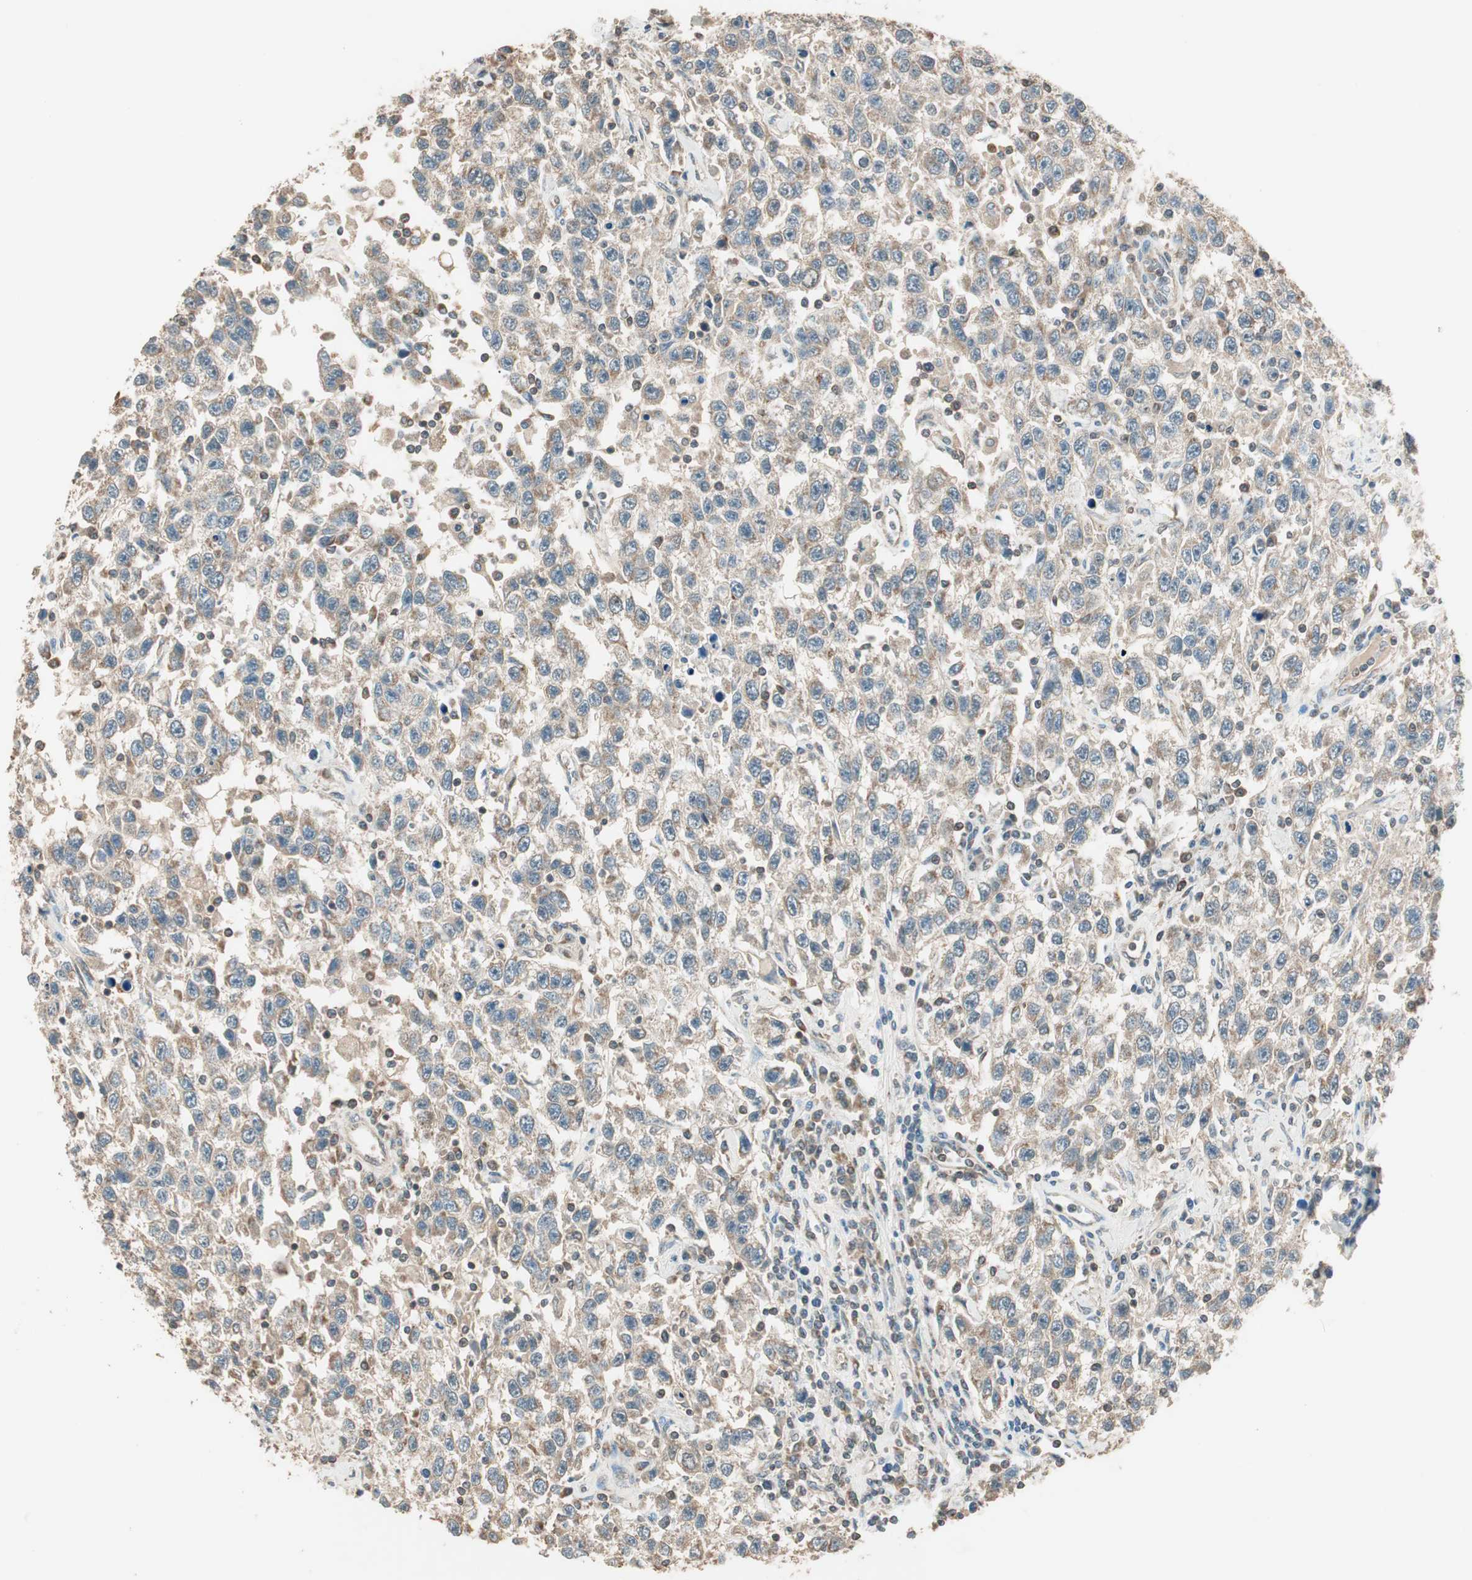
{"staining": {"intensity": "weak", "quantity": "25%-75%", "location": "cytoplasmic/membranous"}, "tissue": "testis cancer", "cell_type": "Tumor cells", "image_type": "cancer", "snomed": [{"axis": "morphology", "description": "Seminoma, NOS"}, {"axis": "topography", "description": "Testis"}], "caption": "Seminoma (testis) stained for a protein (brown) exhibits weak cytoplasmic/membranous positive expression in about 25%-75% of tumor cells.", "gene": "TRIM21", "patient": {"sex": "male", "age": 41}}